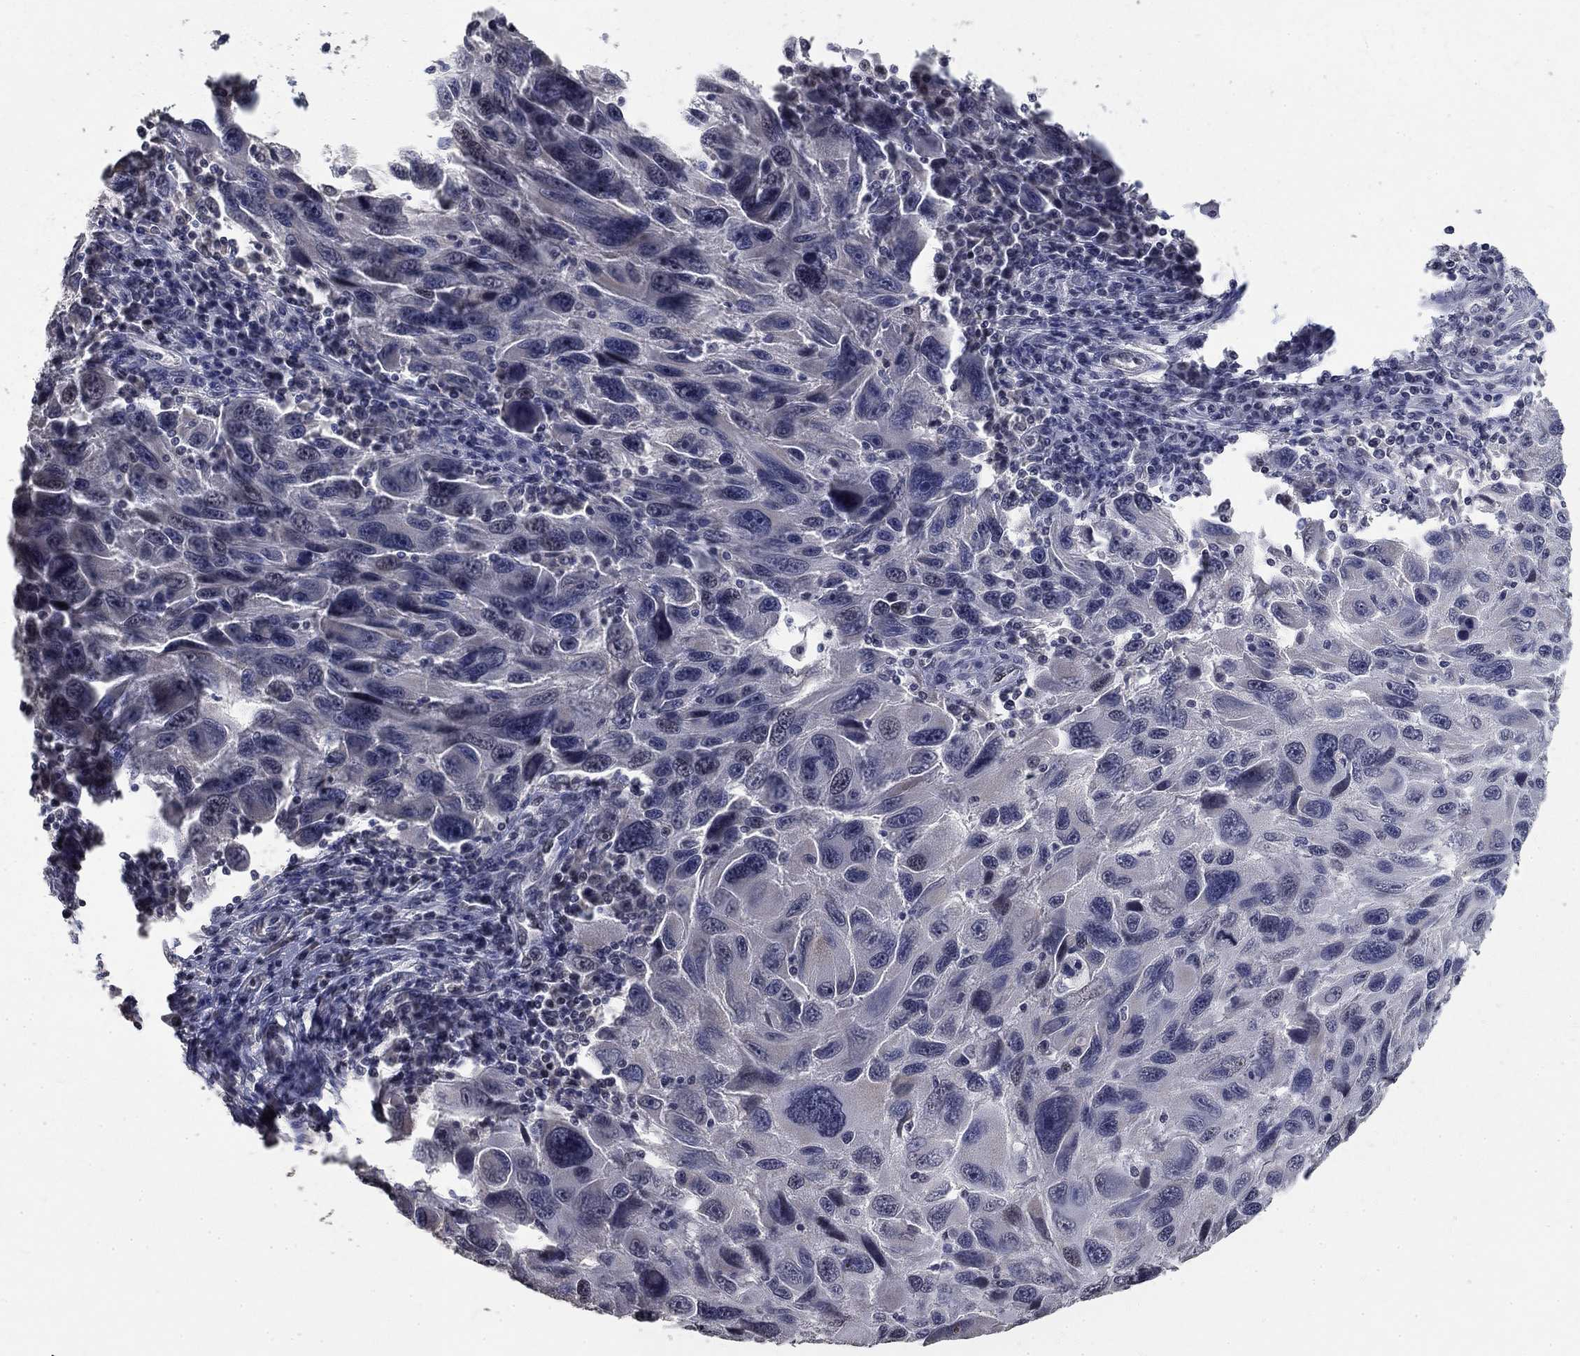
{"staining": {"intensity": "negative", "quantity": "none", "location": "none"}, "tissue": "melanoma", "cell_type": "Tumor cells", "image_type": "cancer", "snomed": [{"axis": "morphology", "description": "Malignant melanoma, NOS"}, {"axis": "topography", "description": "Skin"}], "caption": "A high-resolution histopathology image shows IHC staining of malignant melanoma, which displays no significant staining in tumor cells. (Immunohistochemistry, brightfield microscopy, high magnification).", "gene": "SPATA33", "patient": {"sex": "male", "age": 53}}